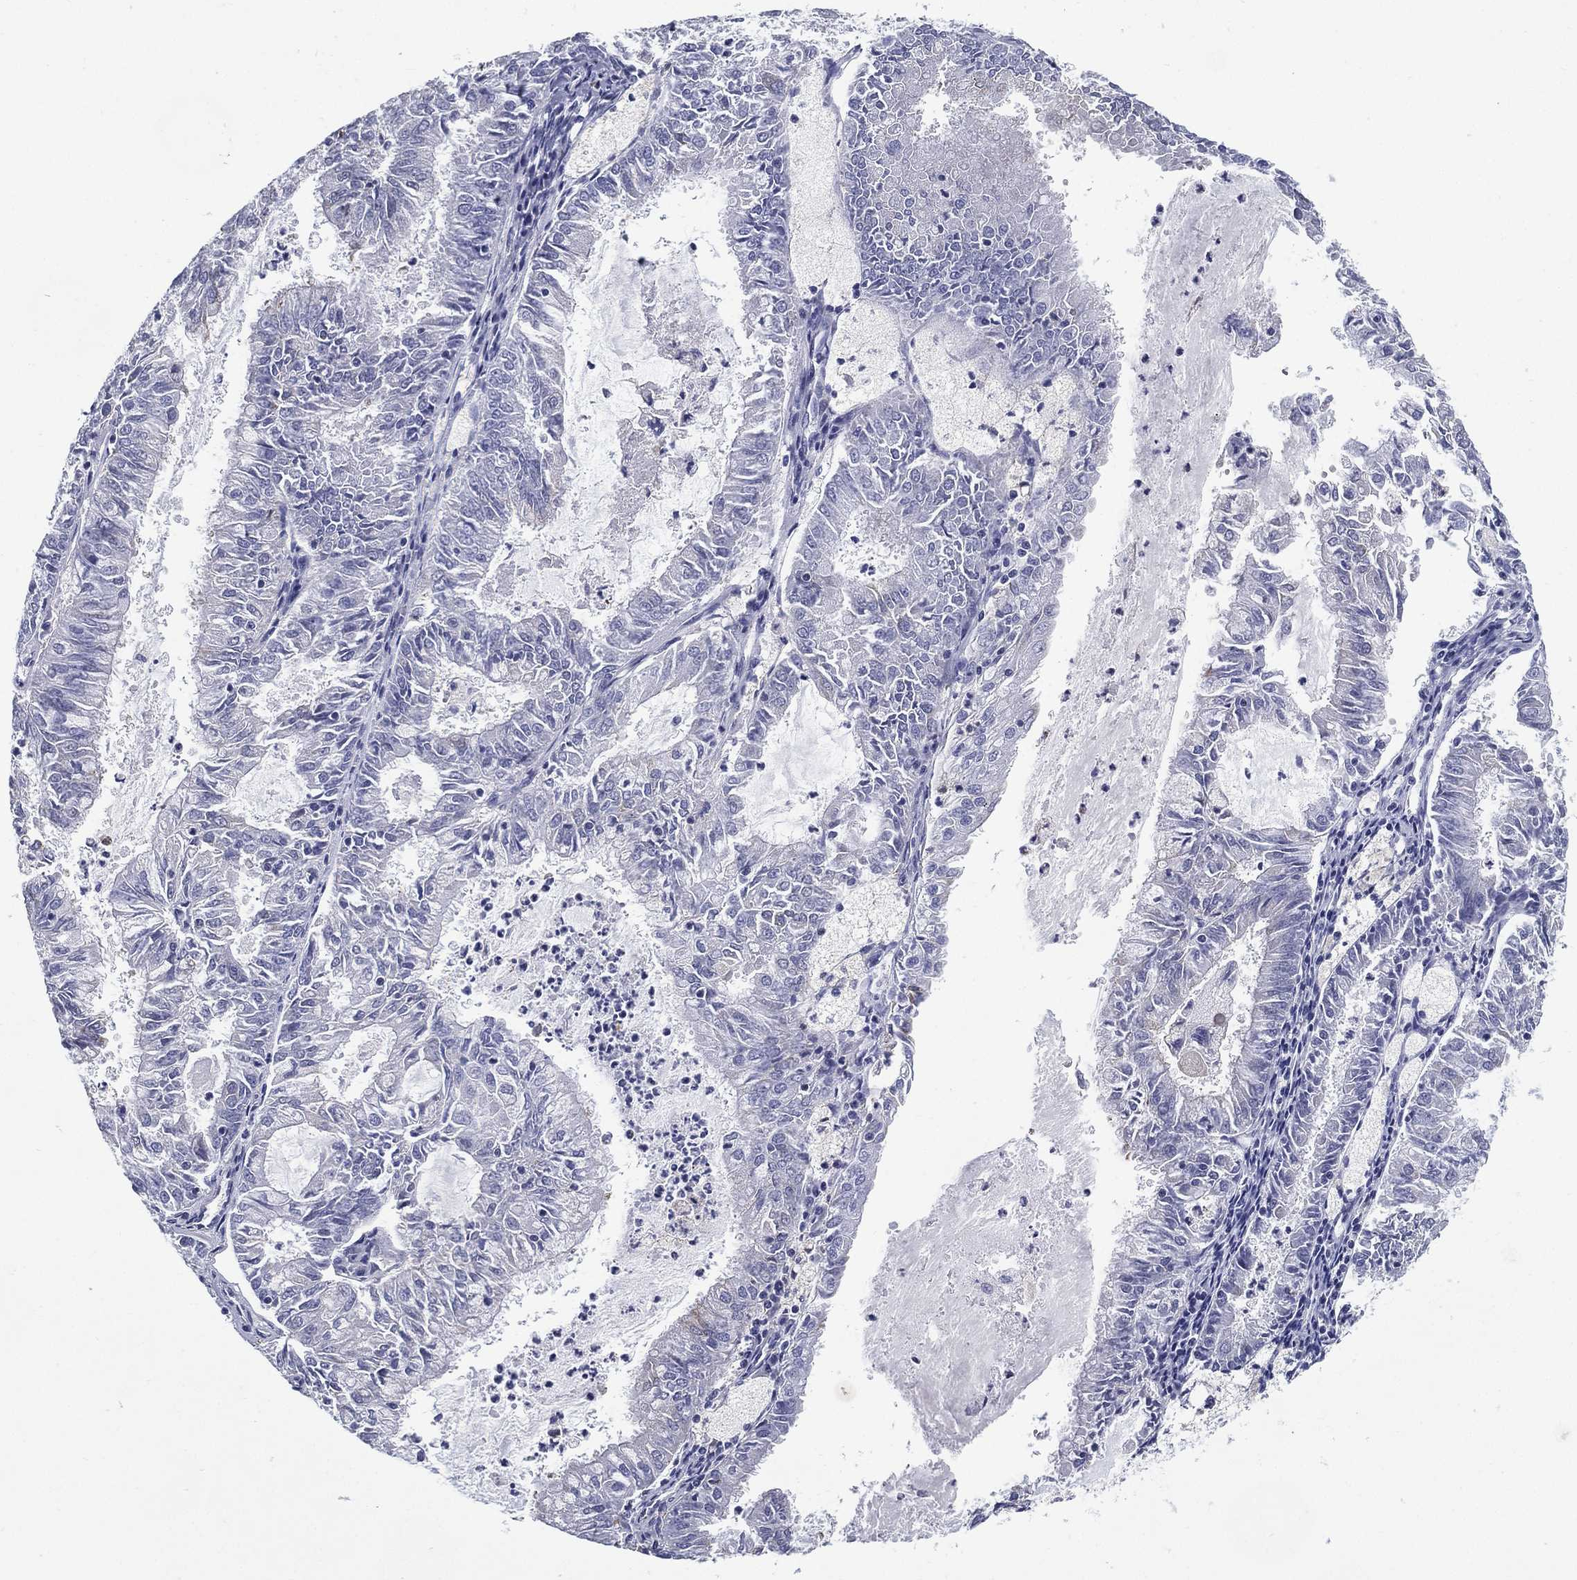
{"staining": {"intensity": "negative", "quantity": "none", "location": "none"}, "tissue": "endometrial cancer", "cell_type": "Tumor cells", "image_type": "cancer", "snomed": [{"axis": "morphology", "description": "Adenocarcinoma, NOS"}, {"axis": "topography", "description": "Endometrium"}], "caption": "Immunohistochemistry (IHC) micrograph of human endometrial adenocarcinoma stained for a protein (brown), which reveals no expression in tumor cells.", "gene": "C19orf18", "patient": {"sex": "female", "age": 57}}